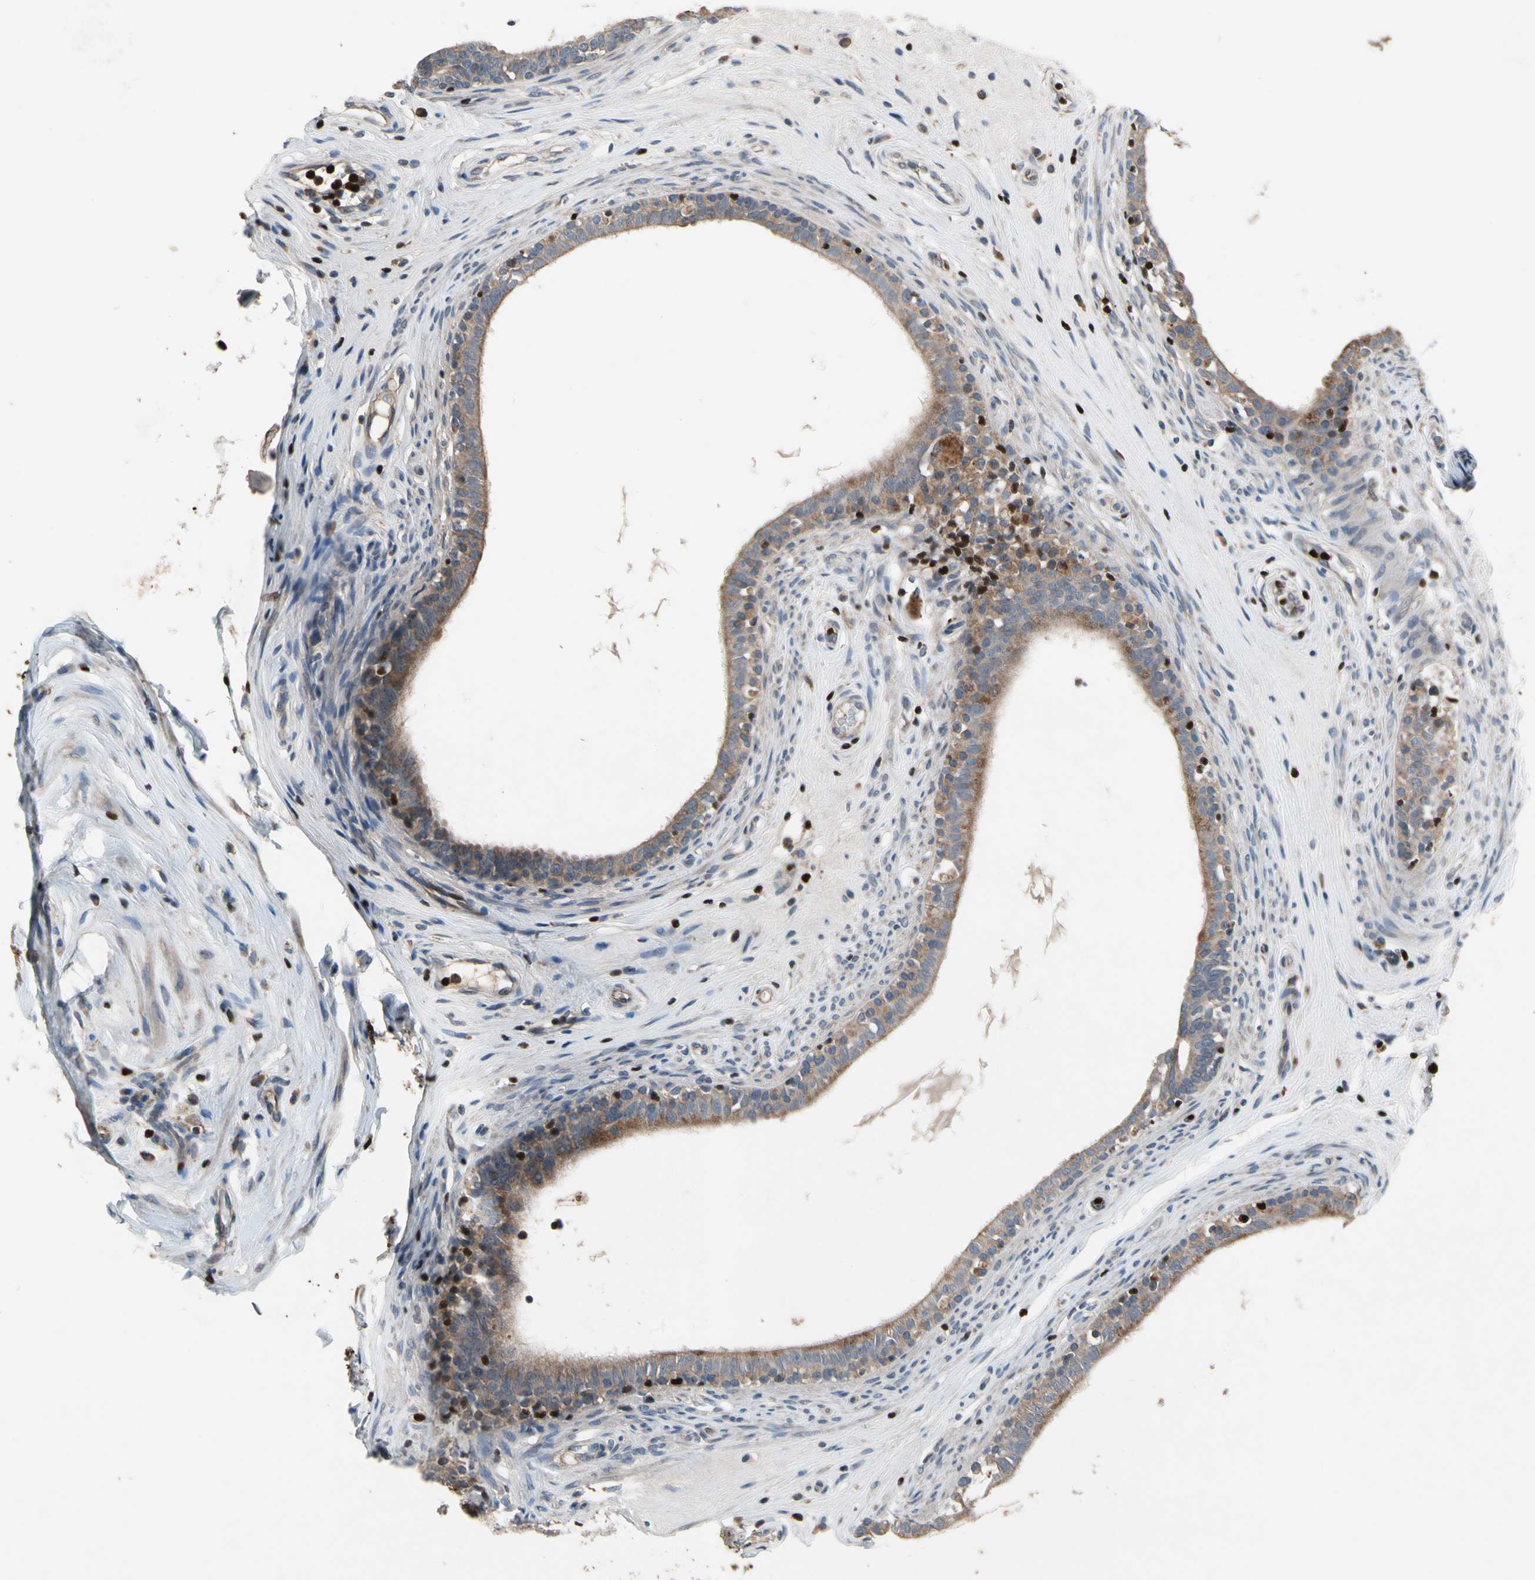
{"staining": {"intensity": "weak", "quantity": ">75%", "location": "cytoplasmic/membranous"}, "tissue": "epididymis", "cell_type": "Glandular cells", "image_type": "normal", "snomed": [{"axis": "morphology", "description": "Normal tissue, NOS"}, {"axis": "morphology", "description": "Inflammation, NOS"}, {"axis": "topography", "description": "Epididymis"}], "caption": "Immunohistochemistry (IHC) staining of normal epididymis, which demonstrates low levels of weak cytoplasmic/membranous staining in about >75% of glandular cells indicating weak cytoplasmic/membranous protein expression. The staining was performed using DAB (3,3'-diaminobenzidine) (brown) for protein detection and nuclei were counterstained in hematoxylin (blue).", "gene": "TBX21", "patient": {"sex": "male", "age": 84}}